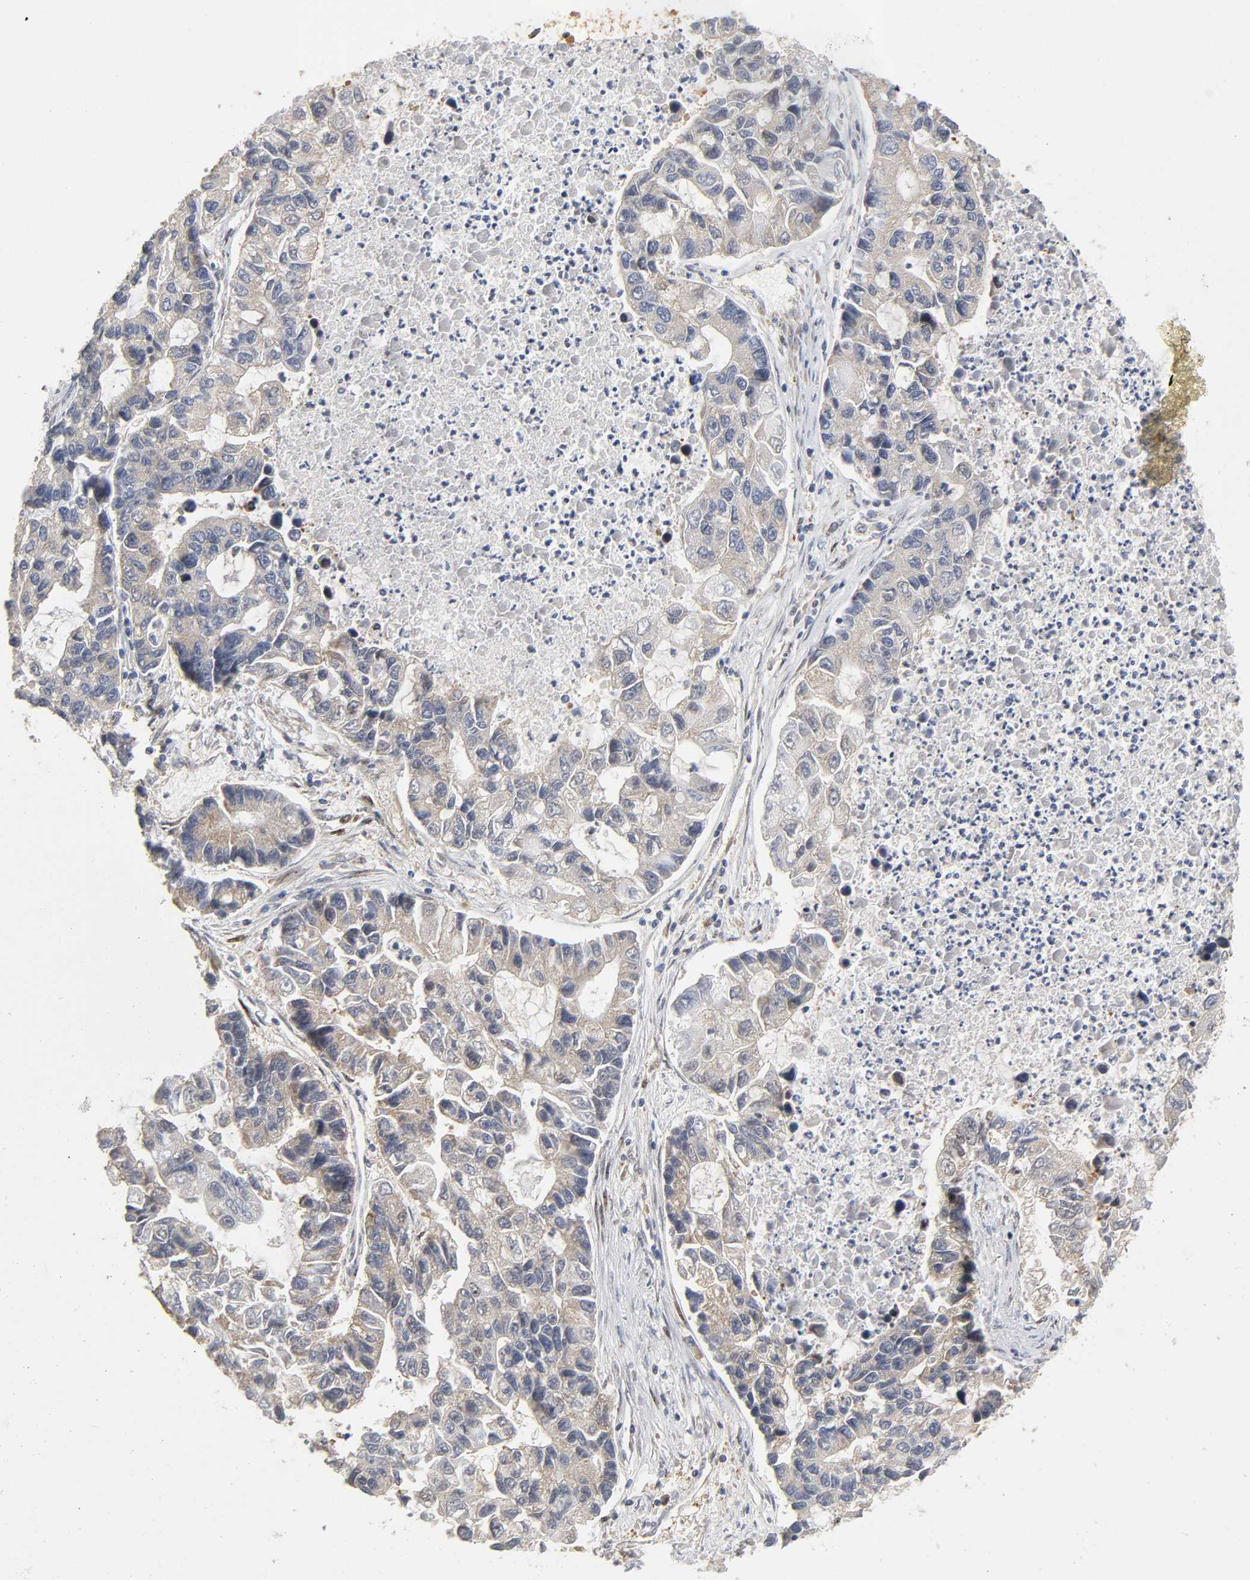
{"staining": {"intensity": "negative", "quantity": "none", "location": "none"}, "tissue": "lung cancer", "cell_type": "Tumor cells", "image_type": "cancer", "snomed": [{"axis": "morphology", "description": "Adenocarcinoma, NOS"}, {"axis": "topography", "description": "Lung"}], "caption": "Immunohistochemical staining of human lung adenocarcinoma displays no significant staining in tumor cells. (Brightfield microscopy of DAB immunohistochemistry at high magnification).", "gene": "PAFAH1B1", "patient": {"sex": "female", "age": 51}}